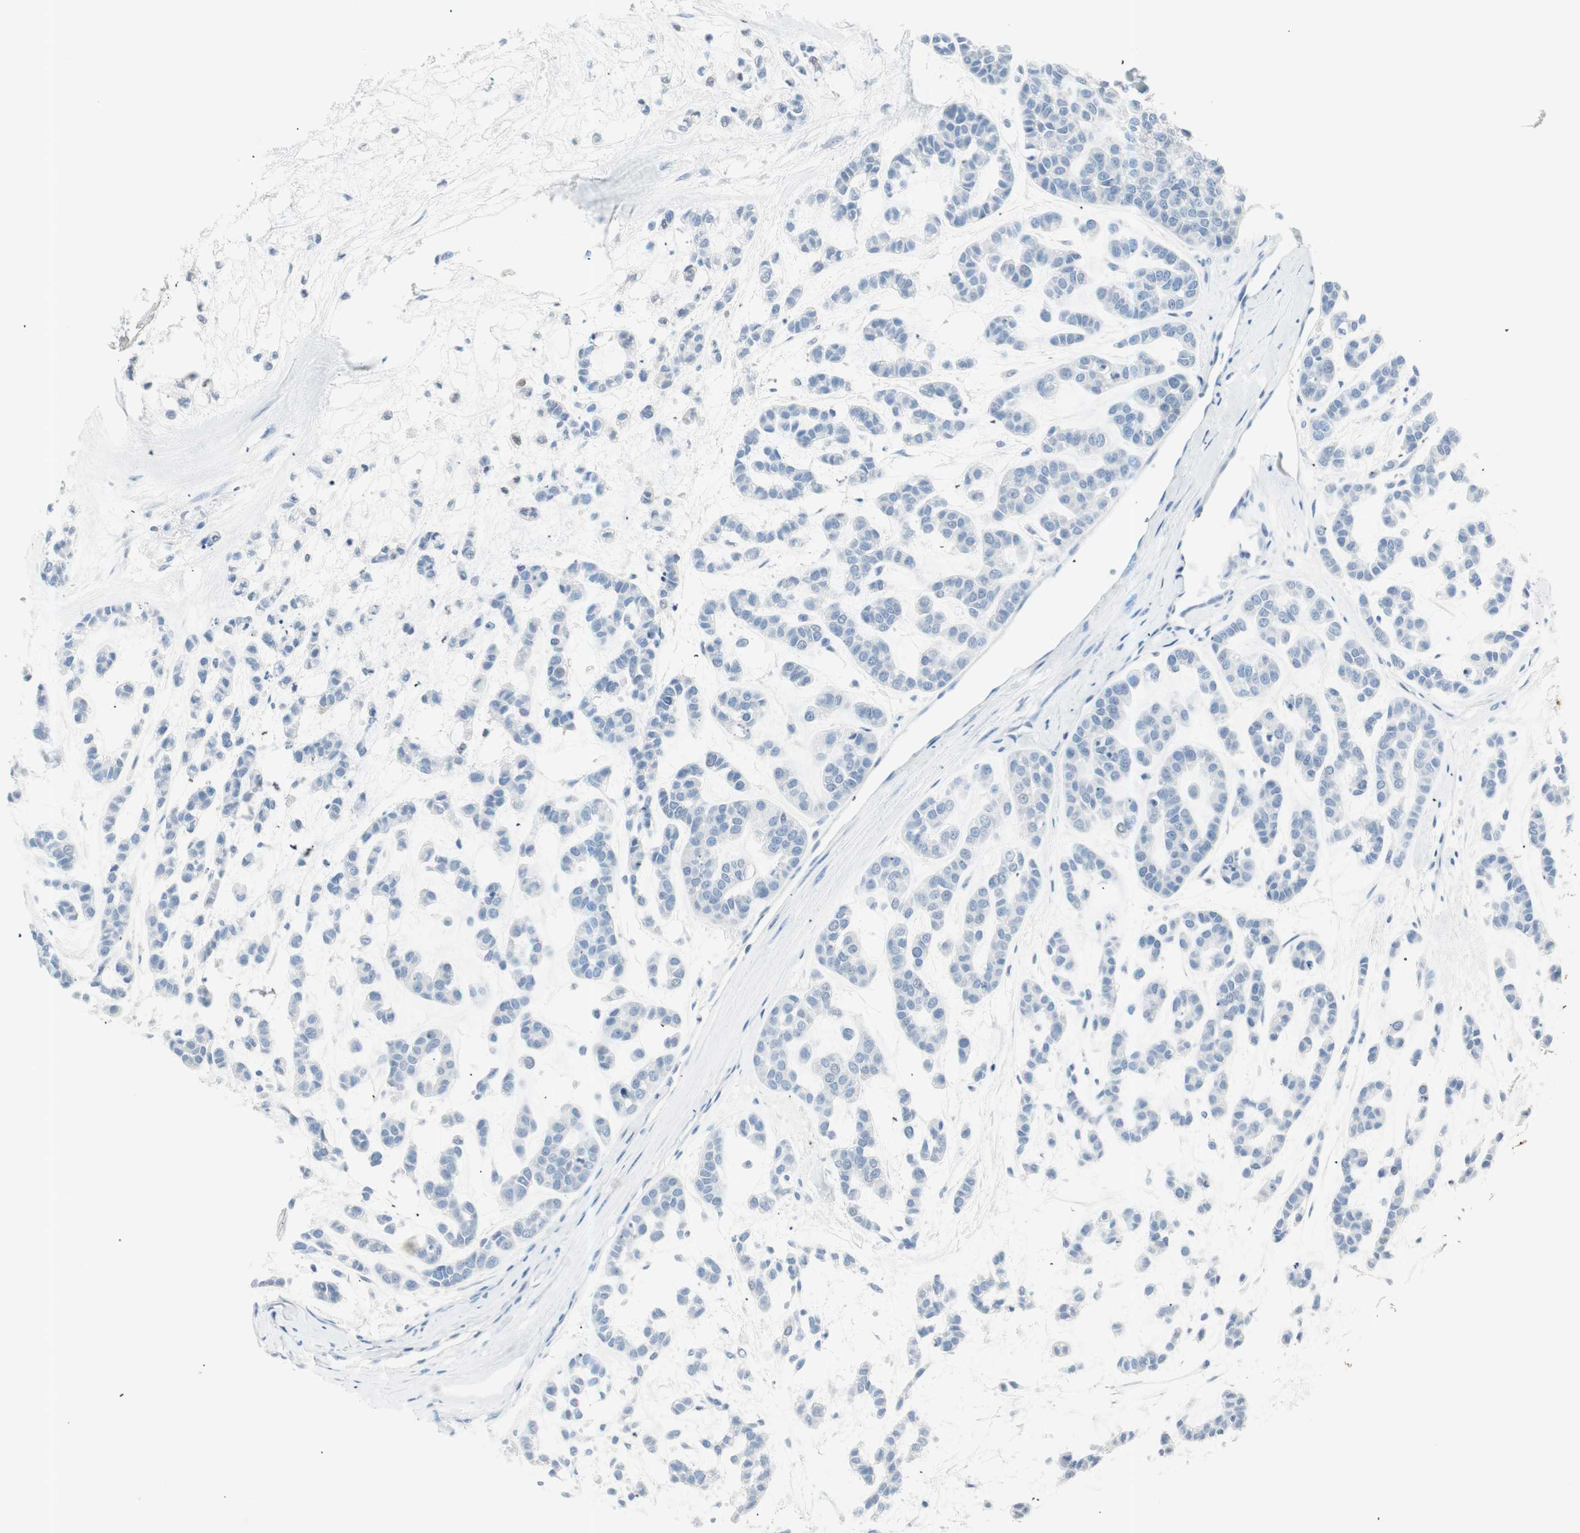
{"staining": {"intensity": "negative", "quantity": "none", "location": "none"}, "tissue": "head and neck cancer", "cell_type": "Tumor cells", "image_type": "cancer", "snomed": [{"axis": "morphology", "description": "Adenocarcinoma, NOS"}, {"axis": "morphology", "description": "Adenoma, NOS"}, {"axis": "topography", "description": "Head-Neck"}], "caption": "Tumor cells are negative for brown protein staining in head and neck cancer (adenocarcinoma).", "gene": "PRTN3", "patient": {"sex": "female", "age": 55}}